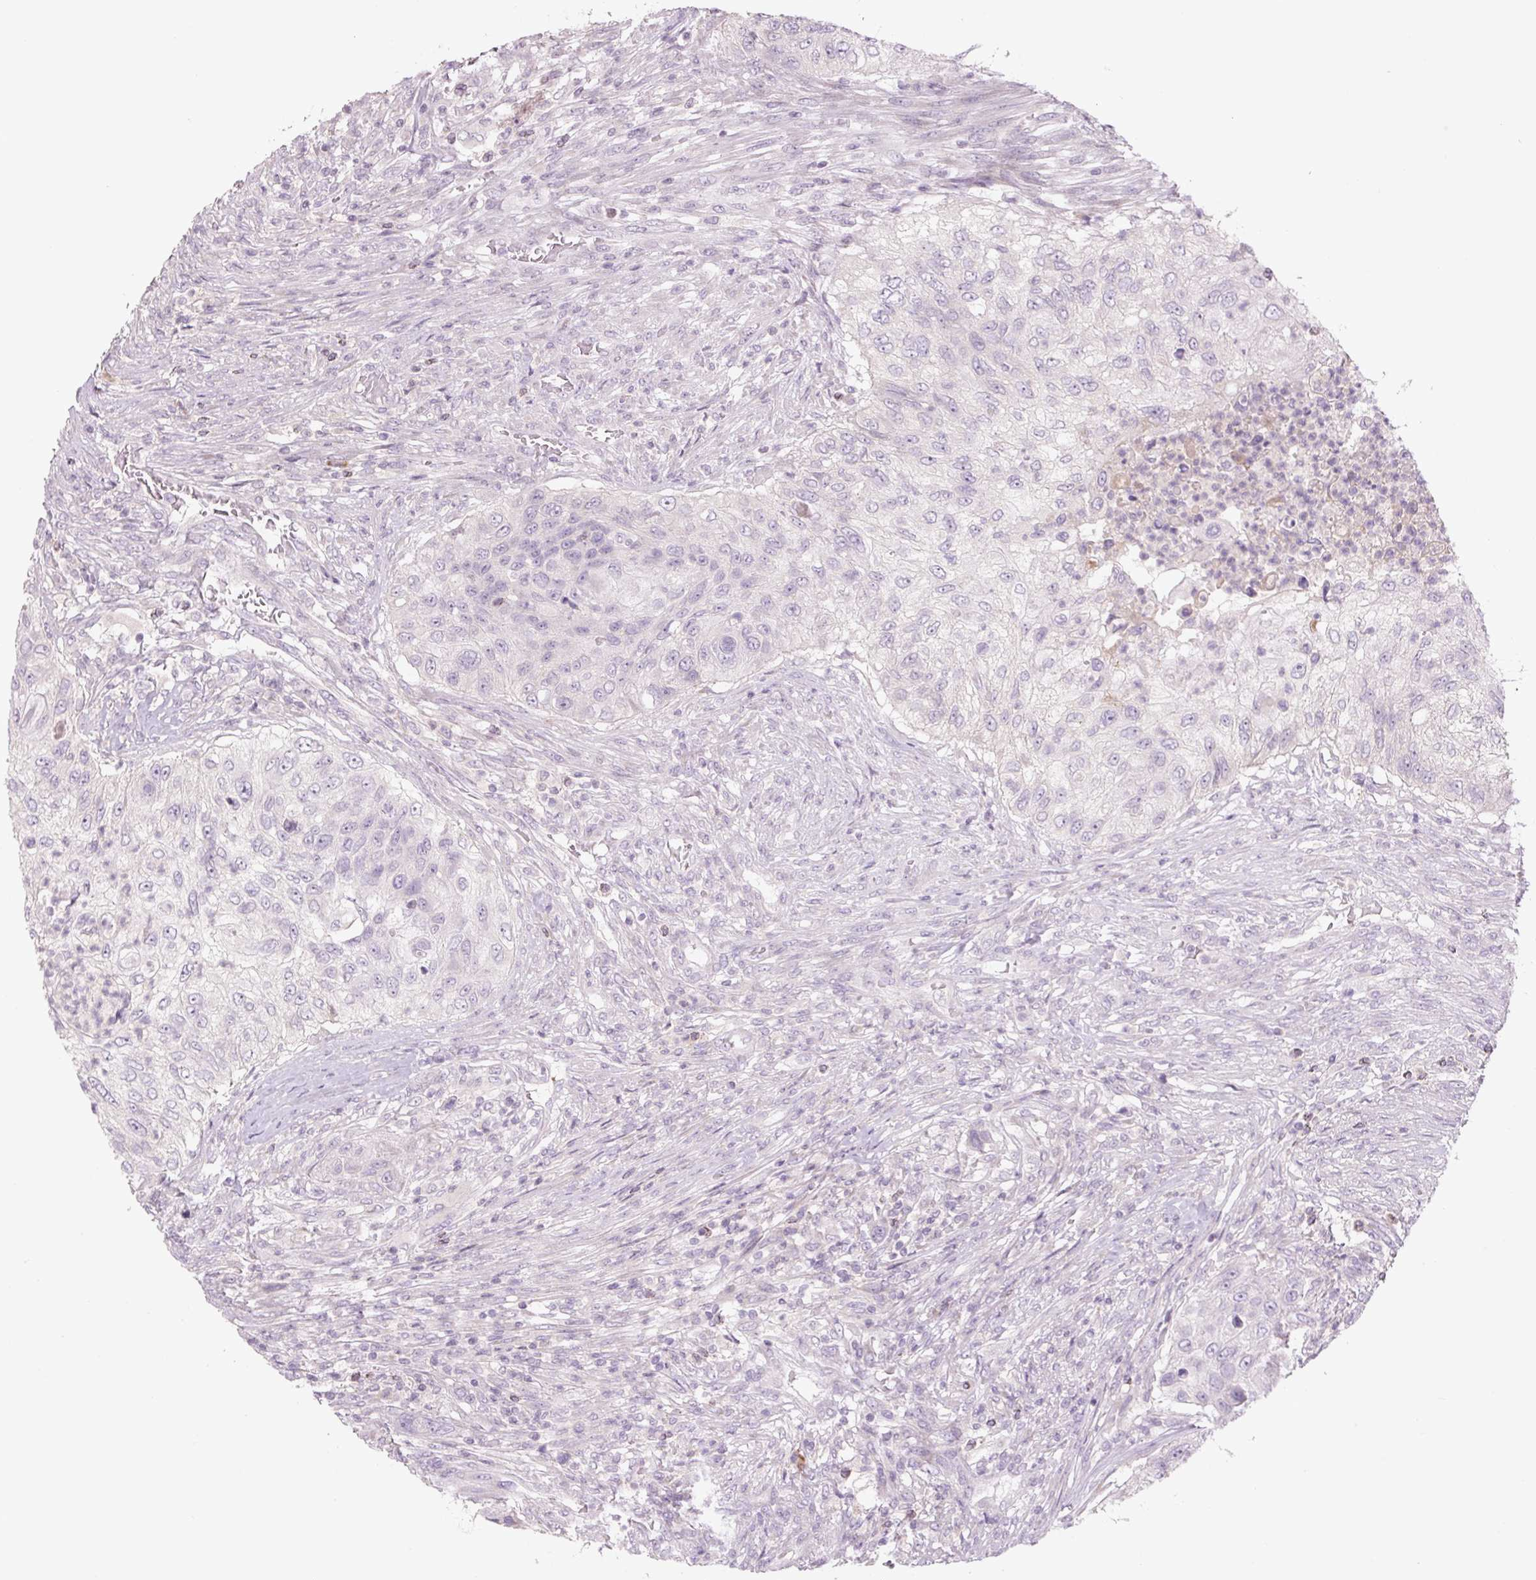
{"staining": {"intensity": "negative", "quantity": "none", "location": "none"}, "tissue": "urothelial cancer", "cell_type": "Tumor cells", "image_type": "cancer", "snomed": [{"axis": "morphology", "description": "Urothelial carcinoma, High grade"}, {"axis": "topography", "description": "Urinary bladder"}], "caption": "Image shows no significant protein expression in tumor cells of urothelial cancer.", "gene": "TMEM100", "patient": {"sex": "female", "age": 60}}